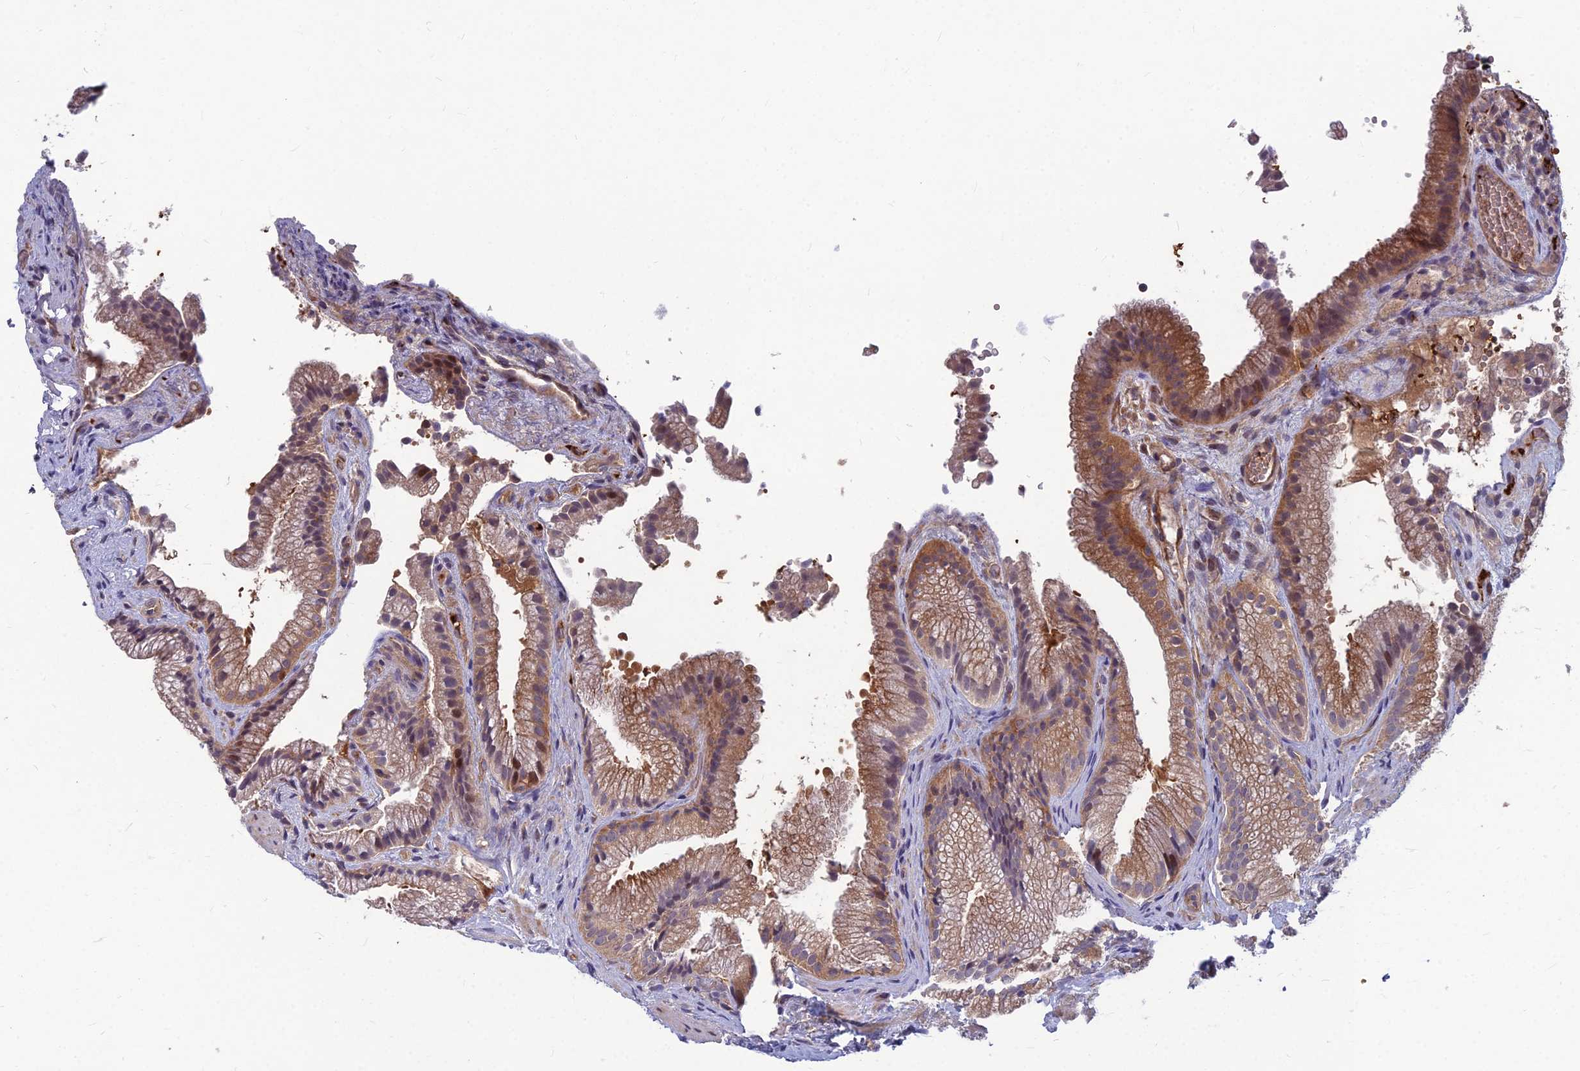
{"staining": {"intensity": "moderate", "quantity": ">75%", "location": "cytoplasmic/membranous"}, "tissue": "gallbladder", "cell_type": "Glandular cells", "image_type": "normal", "snomed": [{"axis": "morphology", "description": "Normal tissue, NOS"}, {"axis": "morphology", "description": "Inflammation, NOS"}, {"axis": "topography", "description": "Gallbladder"}], "caption": "A brown stain shows moderate cytoplasmic/membranous staining of a protein in glandular cells of normal human gallbladder.", "gene": "MFSD8", "patient": {"sex": "male", "age": 51}}